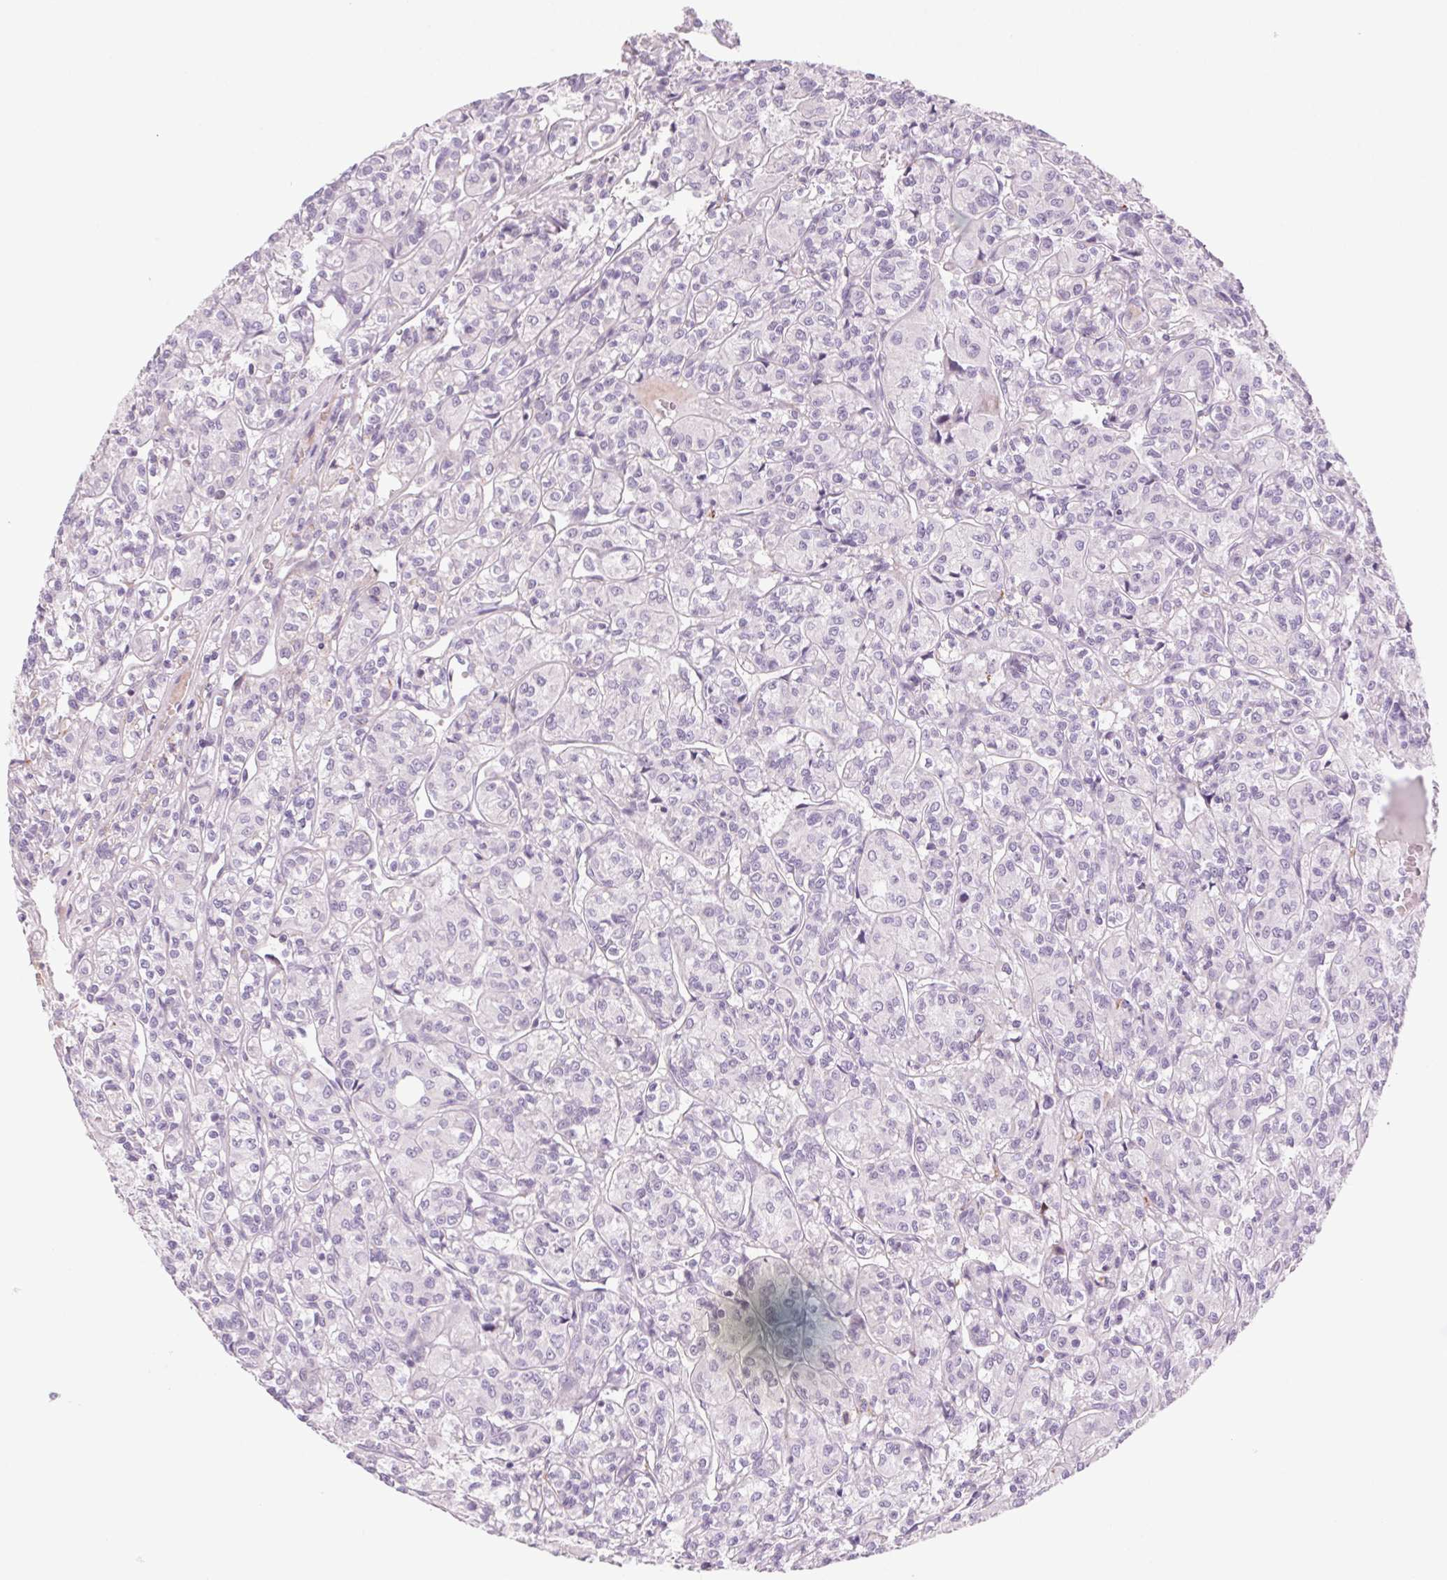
{"staining": {"intensity": "negative", "quantity": "none", "location": "none"}, "tissue": "renal cancer", "cell_type": "Tumor cells", "image_type": "cancer", "snomed": [{"axis": "morphology", "description": "Adenocarcinoma, NOS"}, {"axis": "topography", "description": "Kidney"}], "caption": "Immunohistochemistry (IHC) of human renal cancer (adenocarcinoma) reveals no staining in tumor cells.", "gene": "MS4A13", "patient": {"sex": "male", "age": 36}}